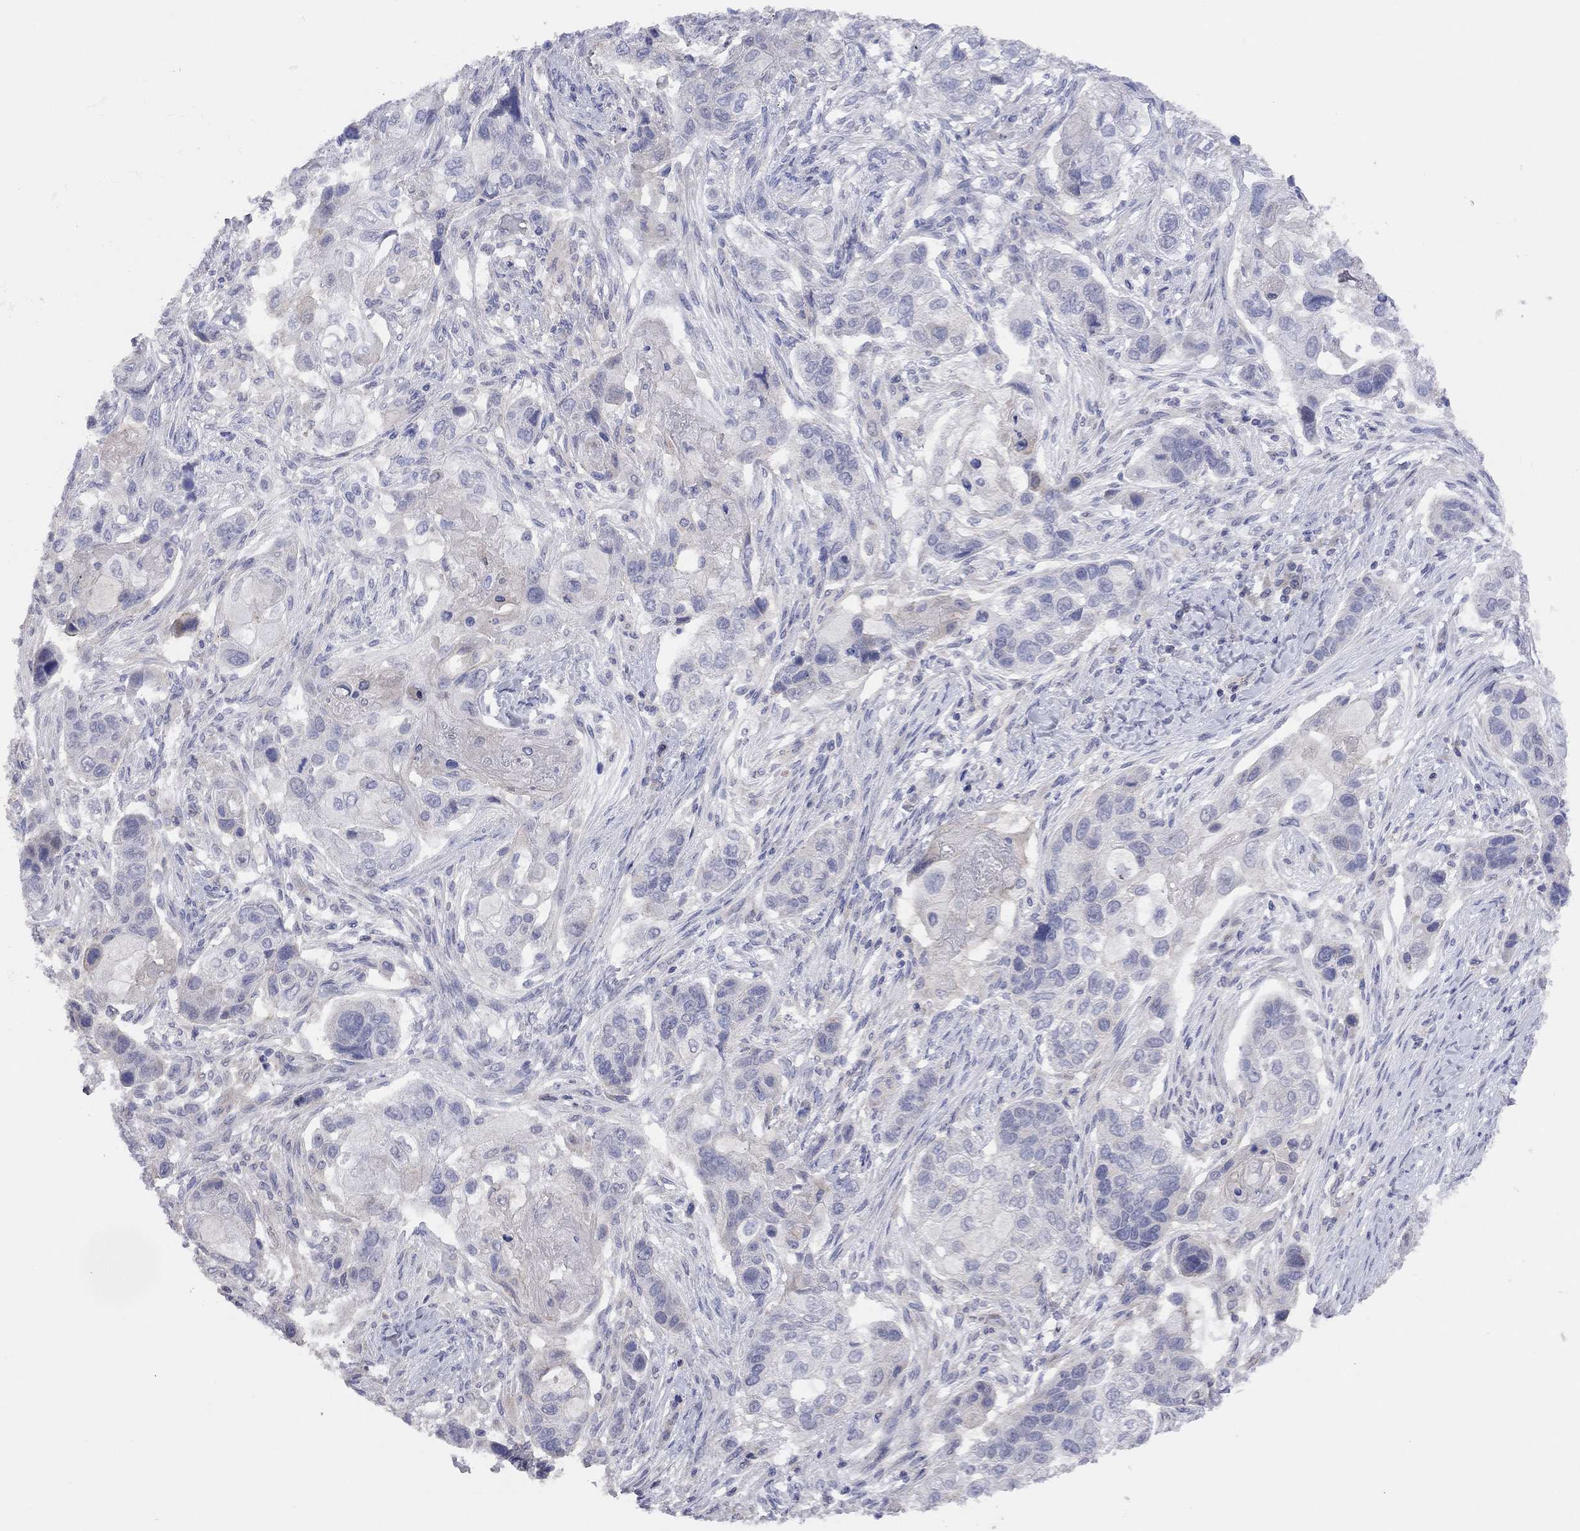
{"staining": {"intensity": "negative", "quantity": "none", "location": "none"}, "tissue": "lung cancer", "cell_type": "Tumor cells", "image_type": "cancer", "snomed": [{"axis": "morphology", "description": "Normal tissue, NOS"}, {"axis": "morphology", "description": "Squamous cell carcinoma, NOS"}, {"axis": "topography", "description": "Bronchus"}, {"axis": "topography", "description": "Lung"}], "caption": "High magnification brightfield microscopy of lung cancer (squamous cell carcinoma) stained with DAB (3,3'-diaminobenzidine) (brown) and counterstained with hematoxylin (blue): tumor cells show no significant staining.", "gene": "KCNB1", "patient": {"sex": "male", "age": 69}}